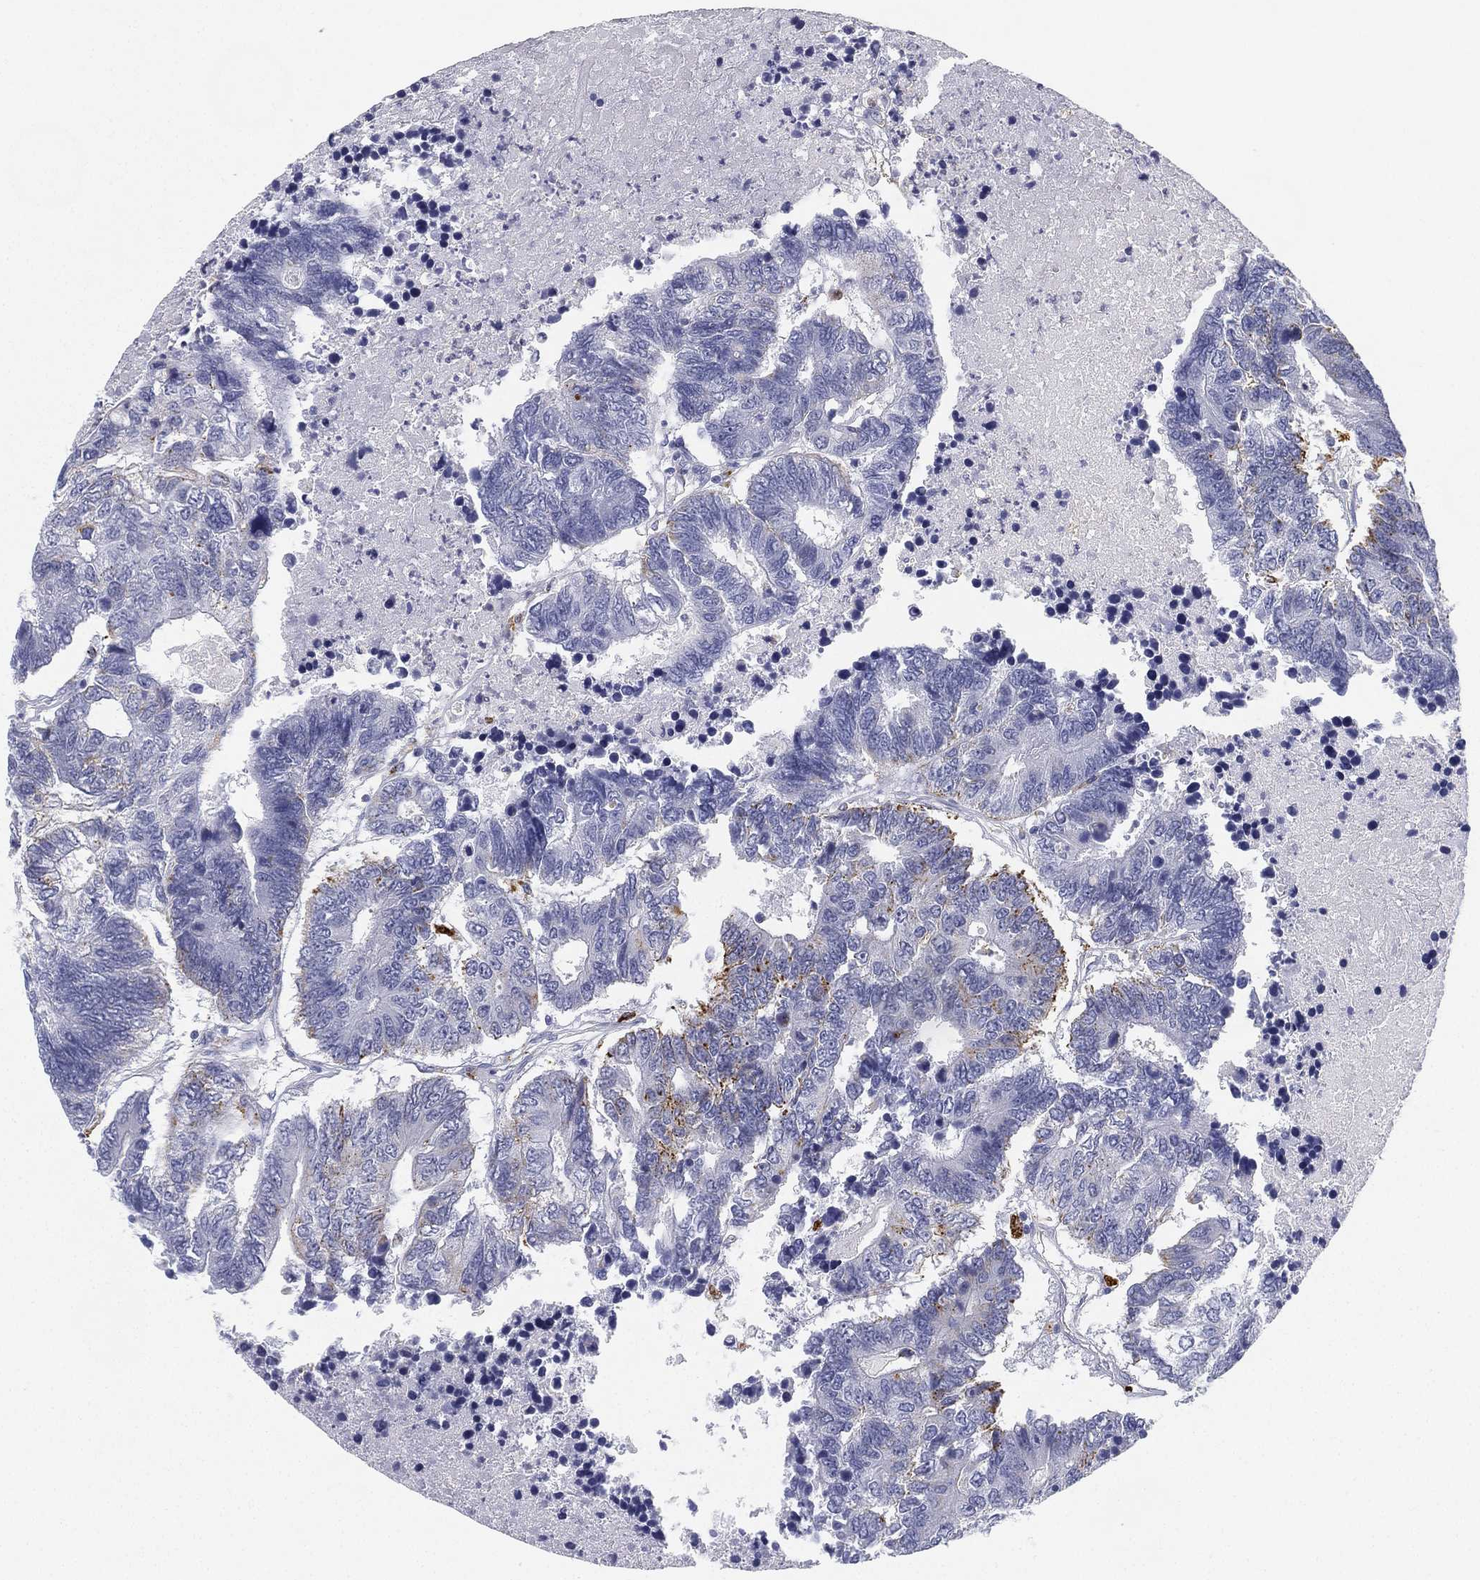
{"staining": {"intensity": "moderate", "quantity": "<25%", "location": "cytoplasmic/membranous"}, "tissue": "colorectal cancer", "cell_type": "Tumor cells", "image_type": "cancer", "snomed": [{"axis": "morphology", "description": "Adenocarcinoma, NOS"}, {"axis": "topography", "description": "Colon"}], "caption": "A histopathology image of colorectal cancer (adenocarcinoma) stained for a protein demonstrates moderate cytoplasmic/membranous brown staining in tumor cells.", "gene": "NPC2", "patient": {"sex": "female", "age": 48}}